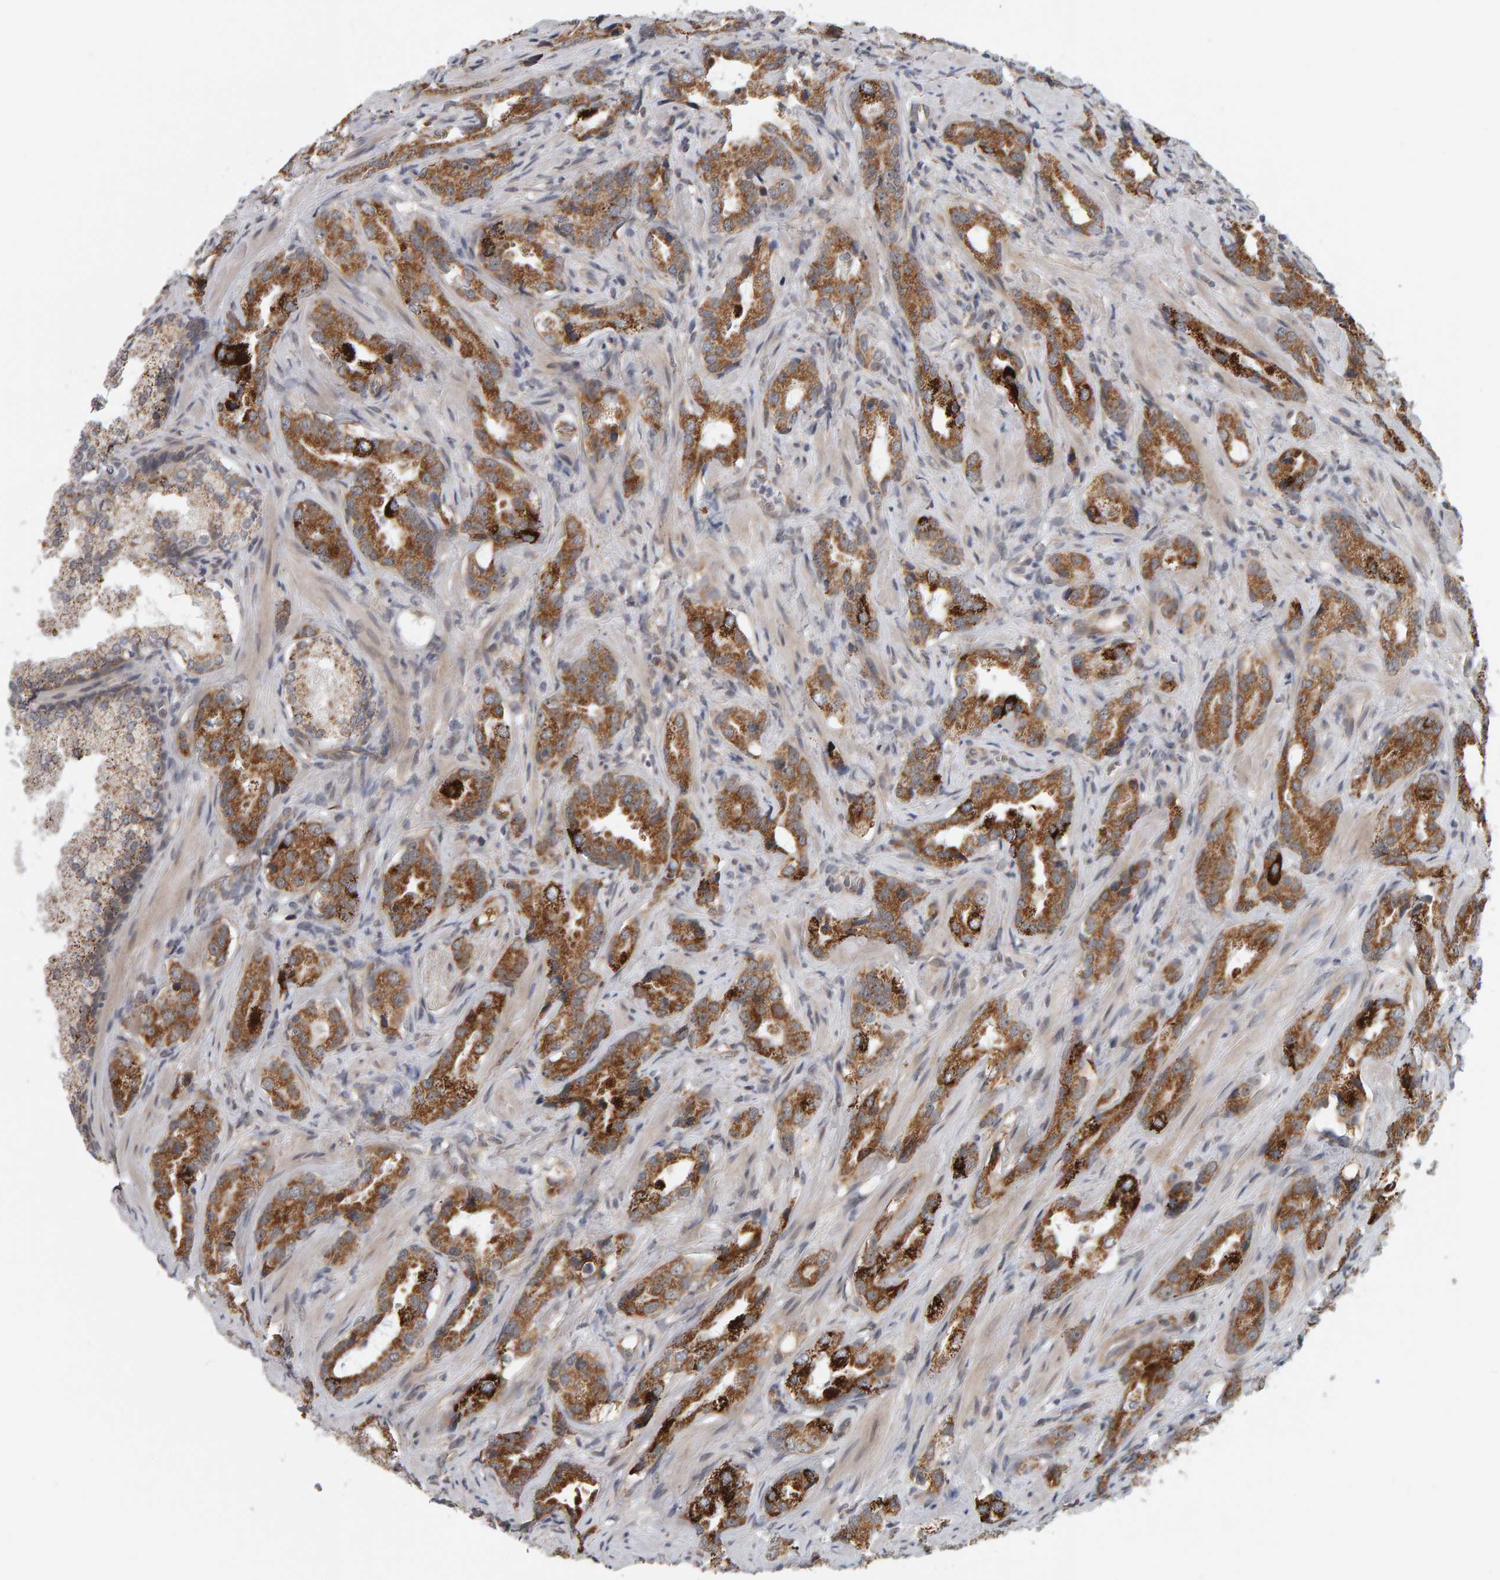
{"staining": {"intensity": "strong", "quantity": ">75%", "location": "cytoplasmic/membranous"}, "tissue": "prostate cancer", "cell_type": "Tumor cells", "image_type": "cancer", "snomed": [{"axis": "morphology", "description": "Adenocarcinoma, High grade"}, {"axis": "topography", "description": "Prostate"}], "caption": "DAB immunohistochemical staining of human prostate cancer displays strong cytoplasmic/membranous protein staining in about >75% of tumor cells.", "gene": "DAP3", "patient": {"sex": "male", "age": 63}}